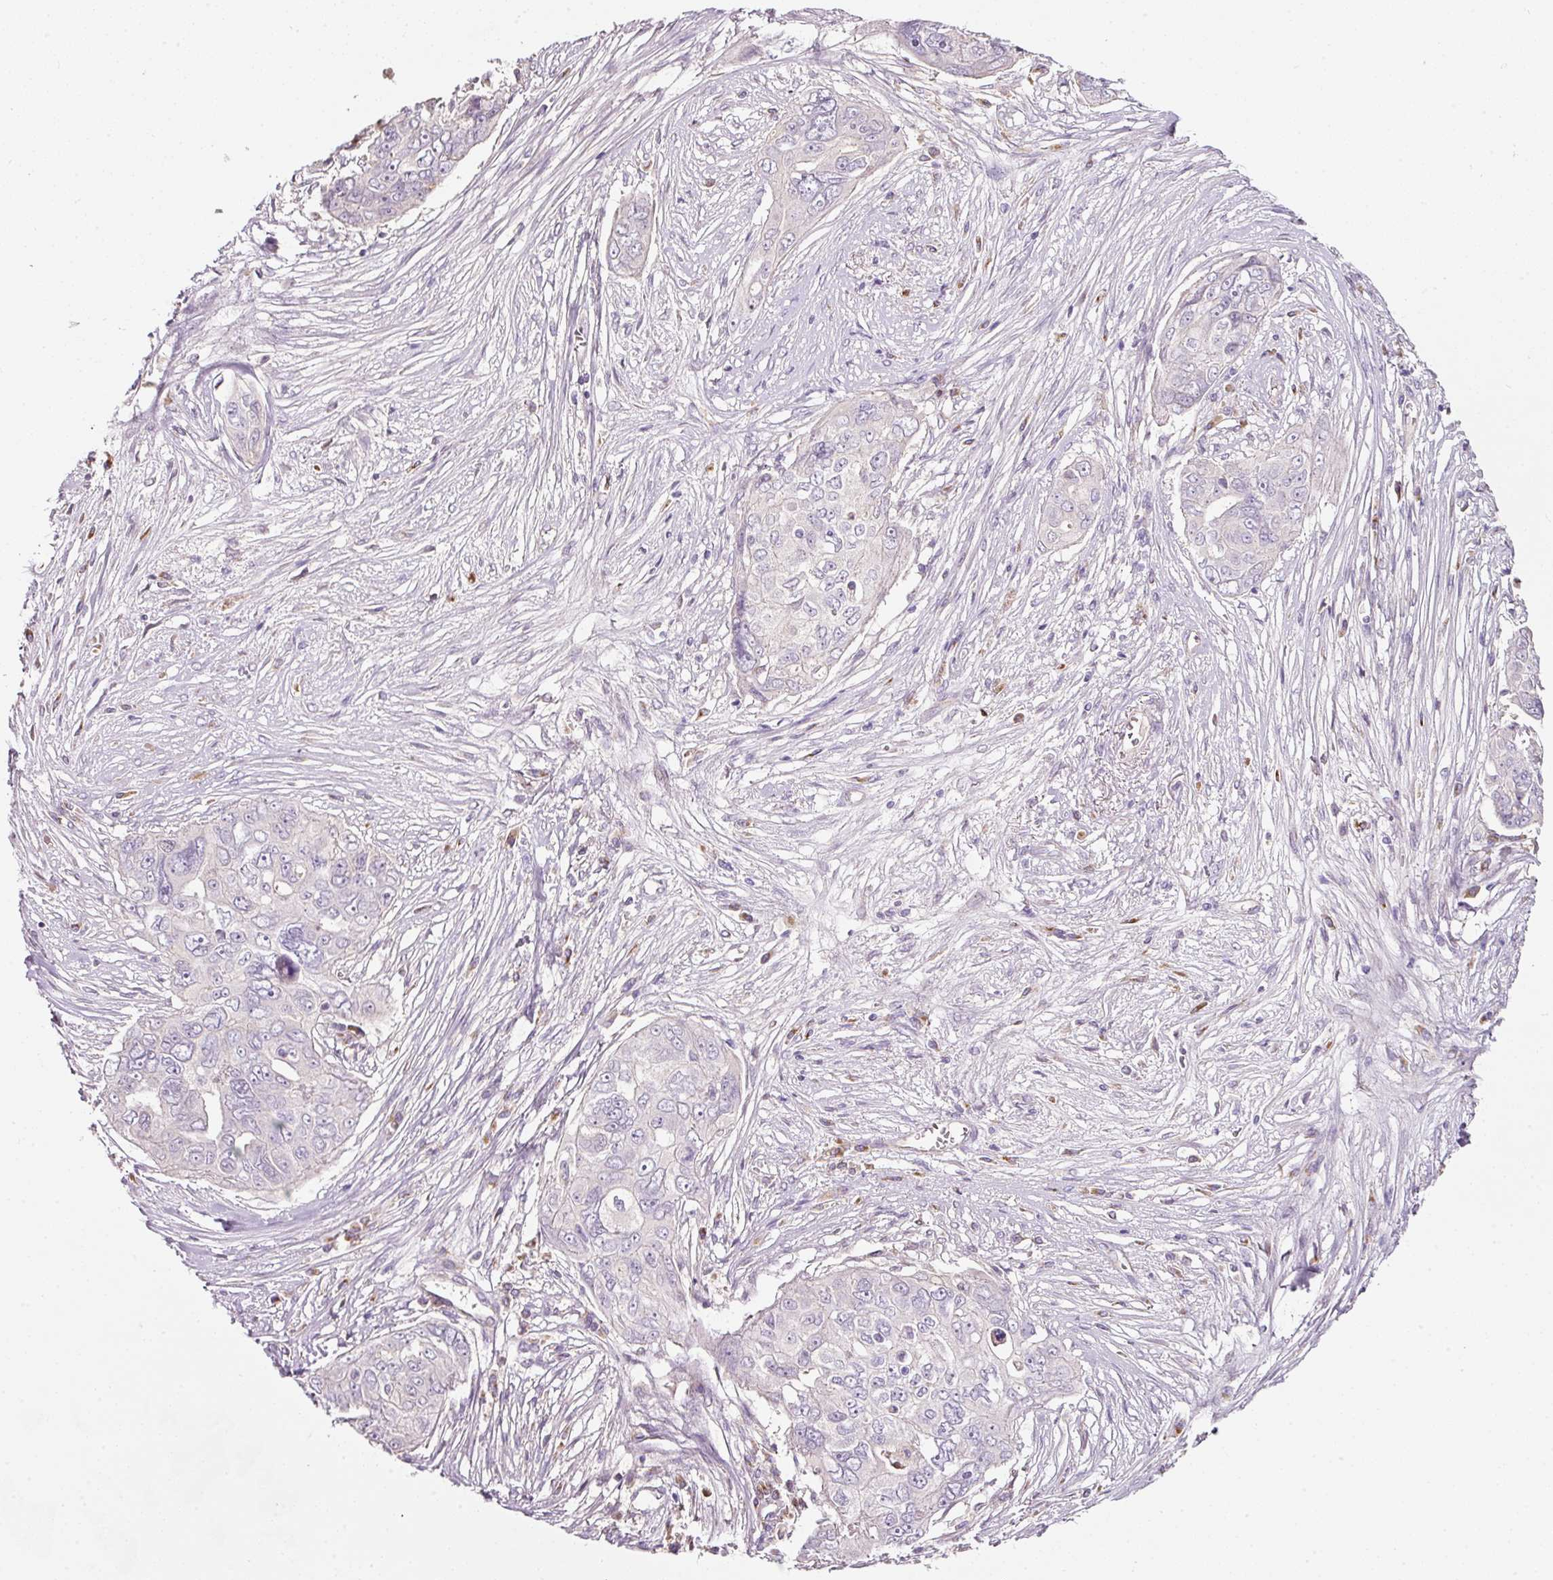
{"staining": {"intensity": "negative", "quantity": "none", "location": "none"}, "tissue": "ovarian cancer", "cell_type": "Tumor cells", "image_type": "cancer", "snomed": [{"axis": "morphology", "description": "Carcinoma, endometroid"}, {"axis": "topography", "description": "Ovary"}], "caption": "A high-resolution image shows immunohistochemistry staining of ovarian cancer (endometroid carcinoma), which demonstrates no significant positivity in tumor cells. (DAB (3,3'-diaminobenzidine) immunohistochemistry with hematoxylin counter stain).", "gene": "NBPF11", "patient": {"sex": "female", "age": 70}}